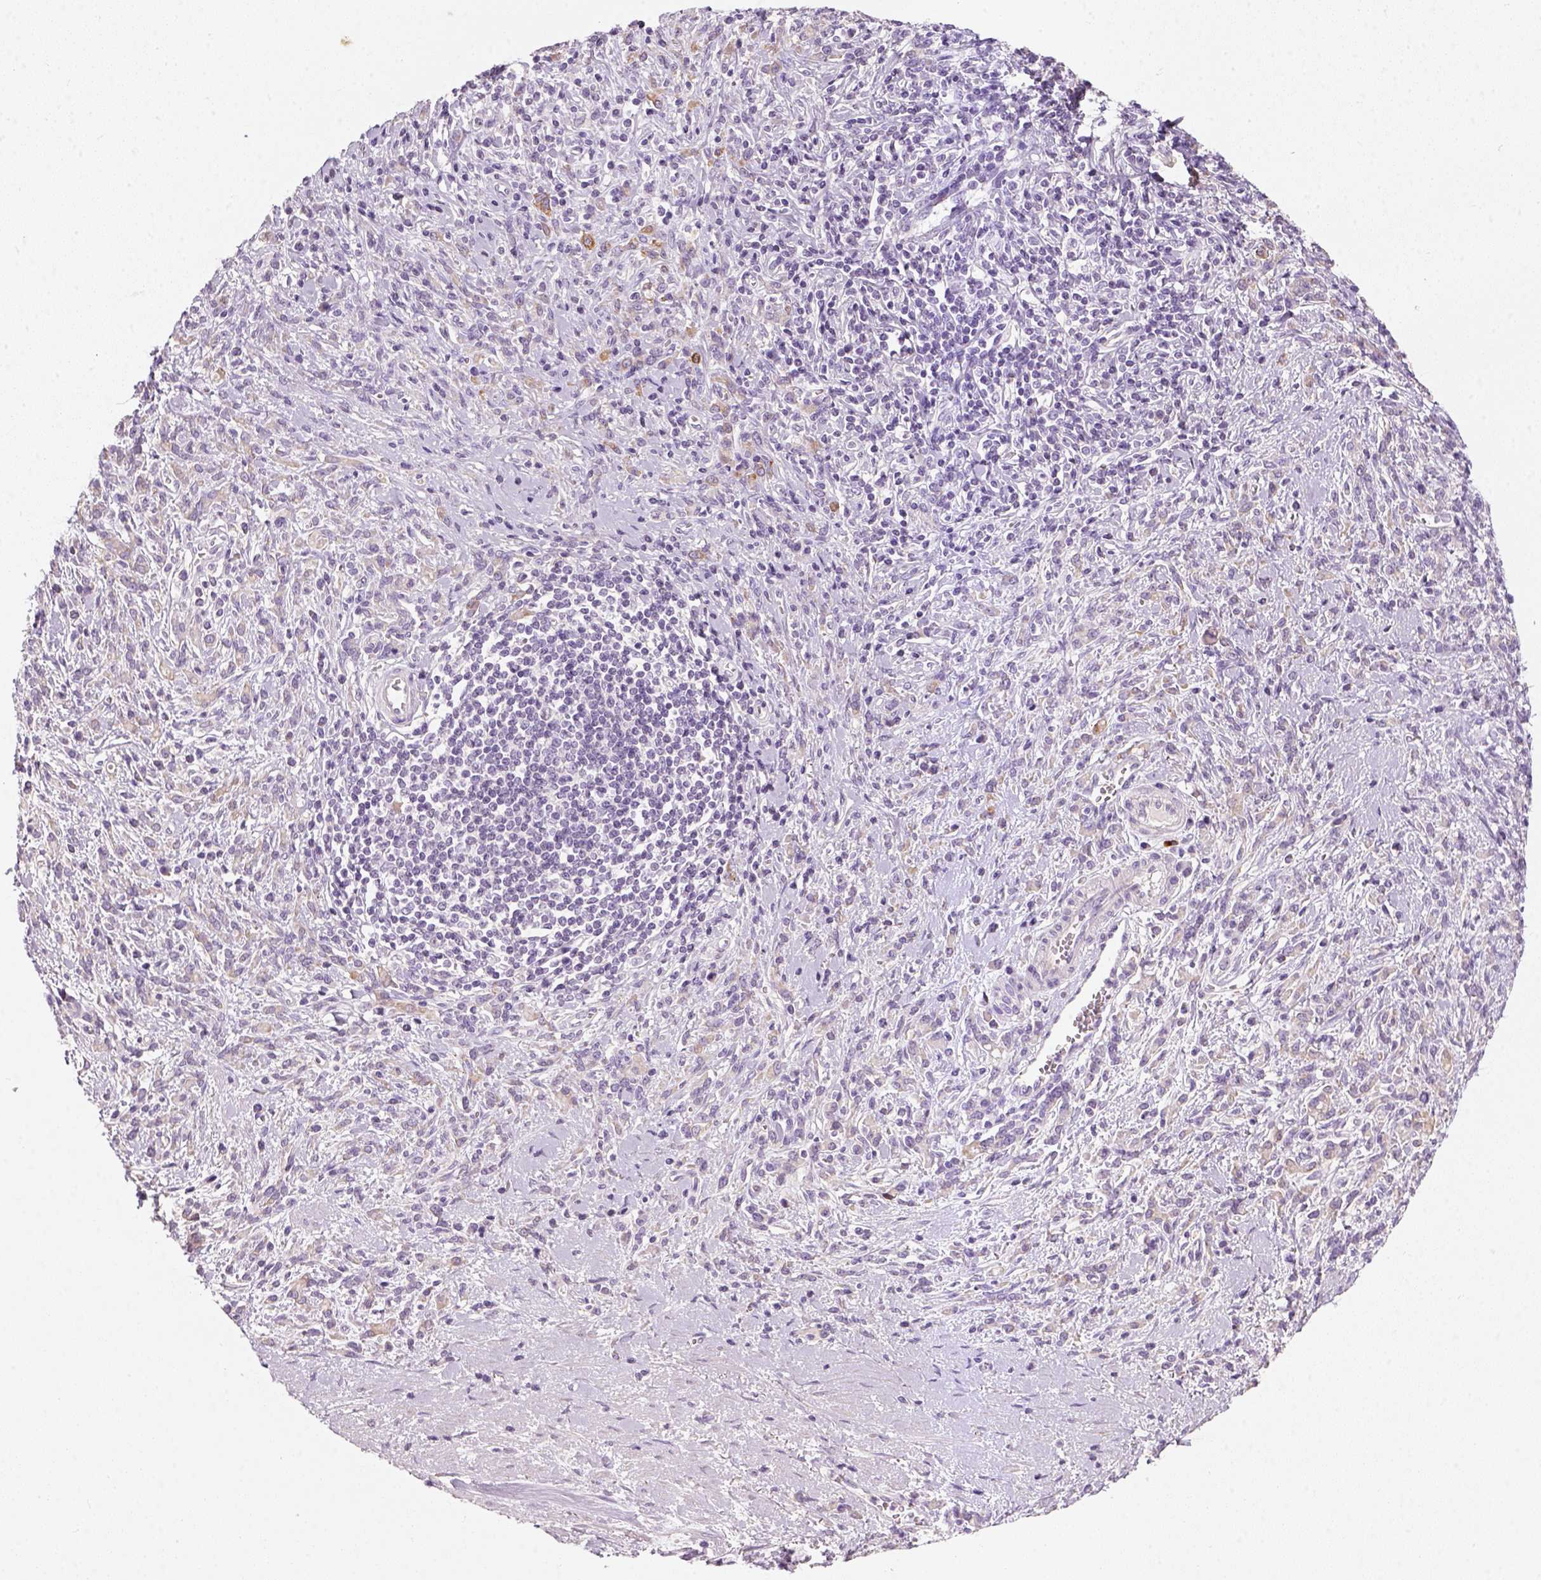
{"staining": {"intensity": "weak", "quantity": ">75%", "location": "cytoplasmic/membranous"}, "tissue": "stomach cancer", "cell_type": "Tumor cells", "image_type": "cancer", "snomed": [{"axis": "morphology", "description": "Adenocarcinoma, NOS"}, {"axis": "topography", "description": "Stomach"}], "caption": "Immunohistochemical staining of adenocarcinoma (stomach) exhibits low levels of weak cytoplasmic/membranous protein expression in approximately >75% of tumor cells. Using DAB (3,3'-diaminobenzidine) (brown) and hematoxylin (blue) stains, captured at high magnification using brightfield microscopy.", "gene": "NUDT6", "patient": {"sex": "female", "age": 57}}